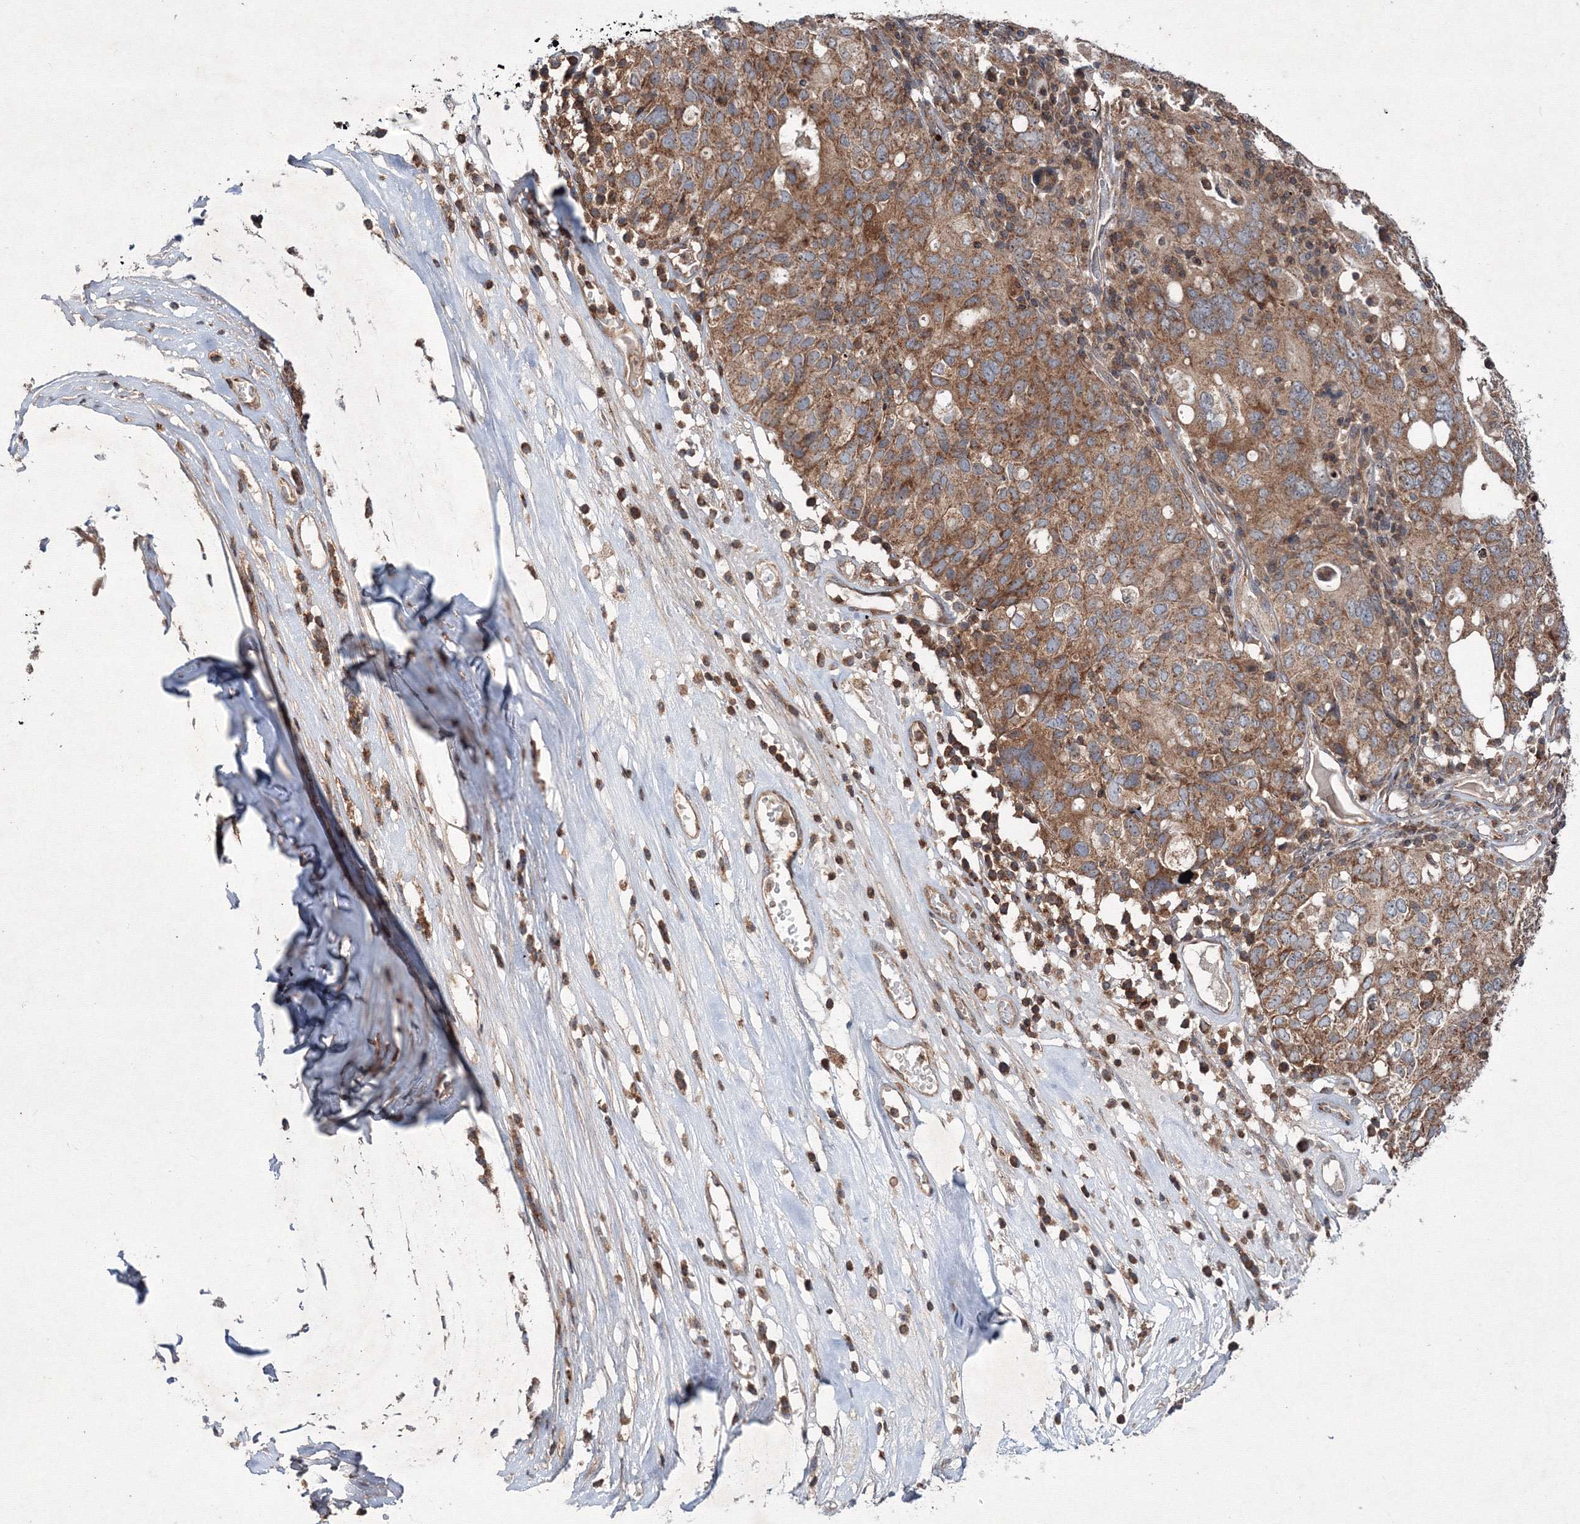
{"staining": {"intensity": "moderate", "quantity": ">75%", "location": "cytoplasmic/membranous"}, "tissue": "ovarian cancer", "cell_type": "Tumor cells", "image_type": "cancer", "snomed": [{"axis": "morphology", "description": "Carcinoma, endometroid"}, {"axis": "topography", "description": "Ovary"}], "caption": "Immunohistochemical staining of endometroid carcinoma (ovarian) displays moderate cytoplasmic/membranous protein staining in about >75% of tumor cells.", "gene": "MKRN2", "patient": {"sex": "female", "age": 62}}